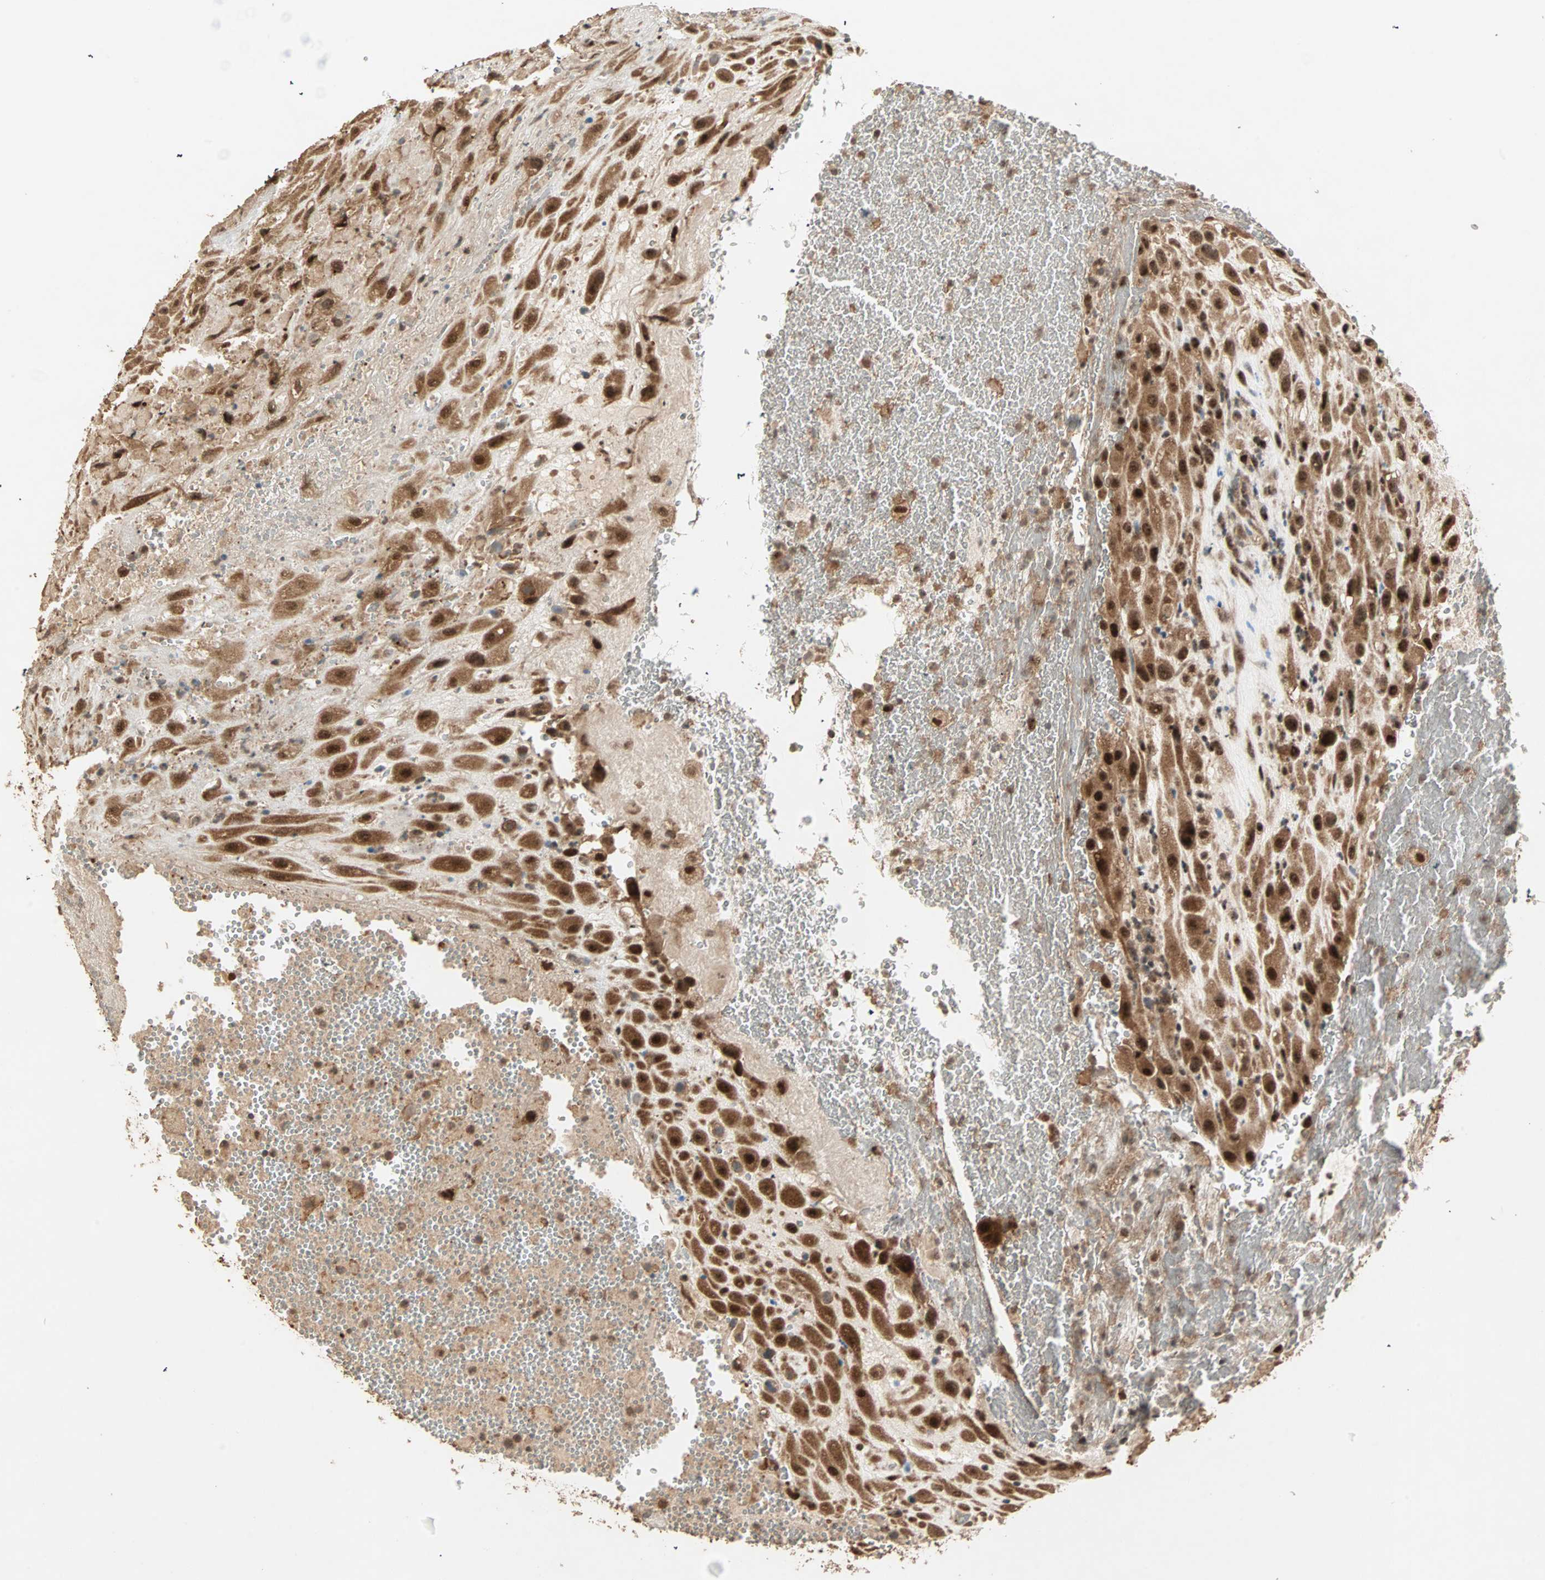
{"staining": {"intensity": "strong", "quantity": ">75%", "location": "cytoplasmic/membranous,nuclear"}, "tissue": "placenta", "cell_type": "Decidual cells", "image_type": "normal", "snomed": [{"axis": "morphology", "description": "Normal tissue, NOS"}, {"axis": "topography", "description": "Placenta"}], "caption": "Protein positivity by immunohistochemistry (IHC) shows strong cytoplasmic/membranous,nuclear expression in approximately >75% of decidual cells in unremarkable placenta.", "gene": "ZSCAN31", "patient": {"sex": "female", "age": 19}}